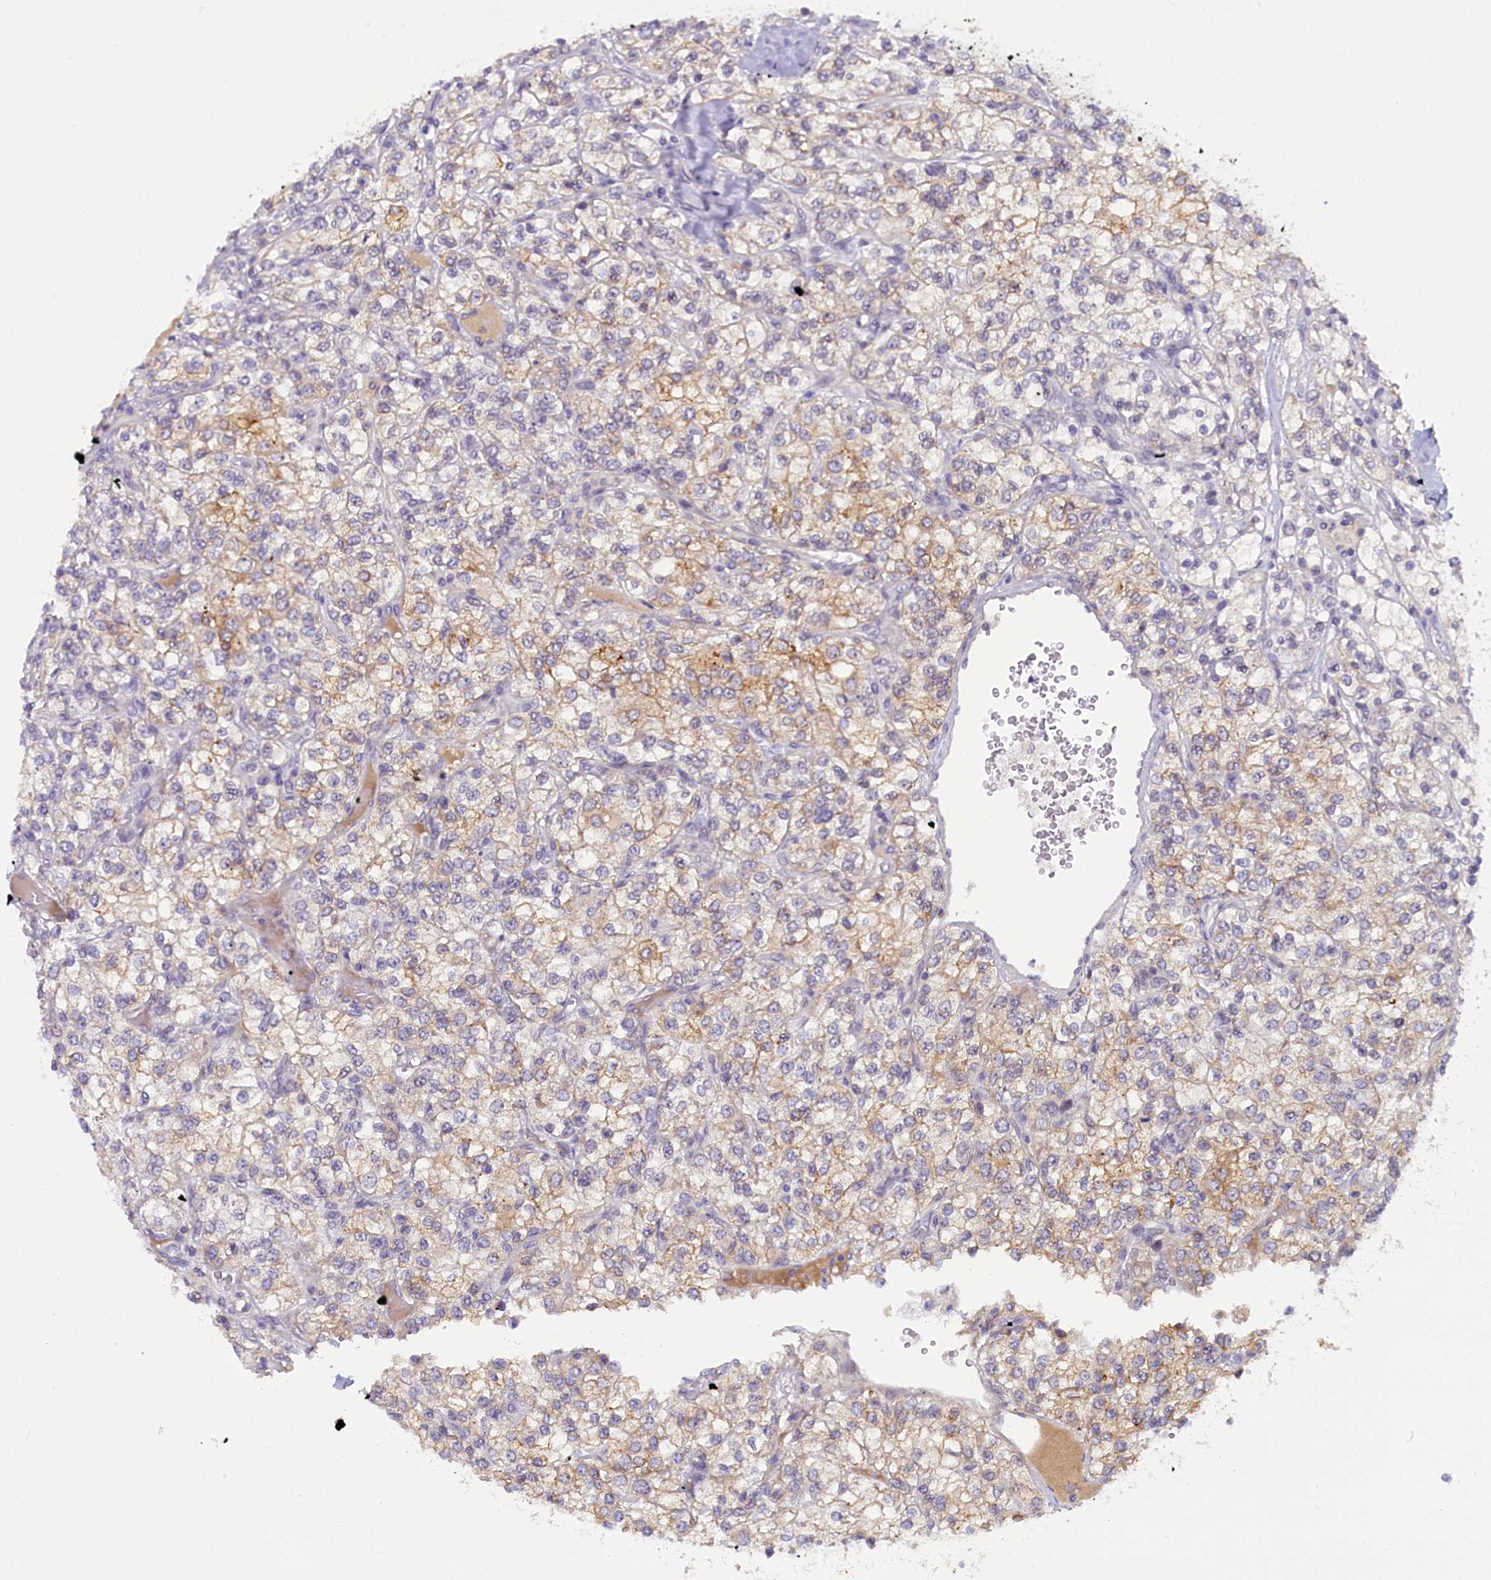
{"staining": {"intensity": "moderate", "quantity": "25%-75%", "location": "cytoplasmic/membranous"}, "tissue": "renal cancer", "cell_type": "Tumor cells", "image_type": "cancer", "snomed": [{"axis": "morphology", "description": "Adenocarcinoma, NOS"}, {"axis": "topography", "description": "Kidney"}], "caption": "Brown immunohistochemical staining in renal adenocarcinoma reveals moderate cytoplasmic/membranous positivity in about 25%-75% of tumor cells.", "gene": "CRAMP1", "patient": {"sex": "male", "age": 80}}